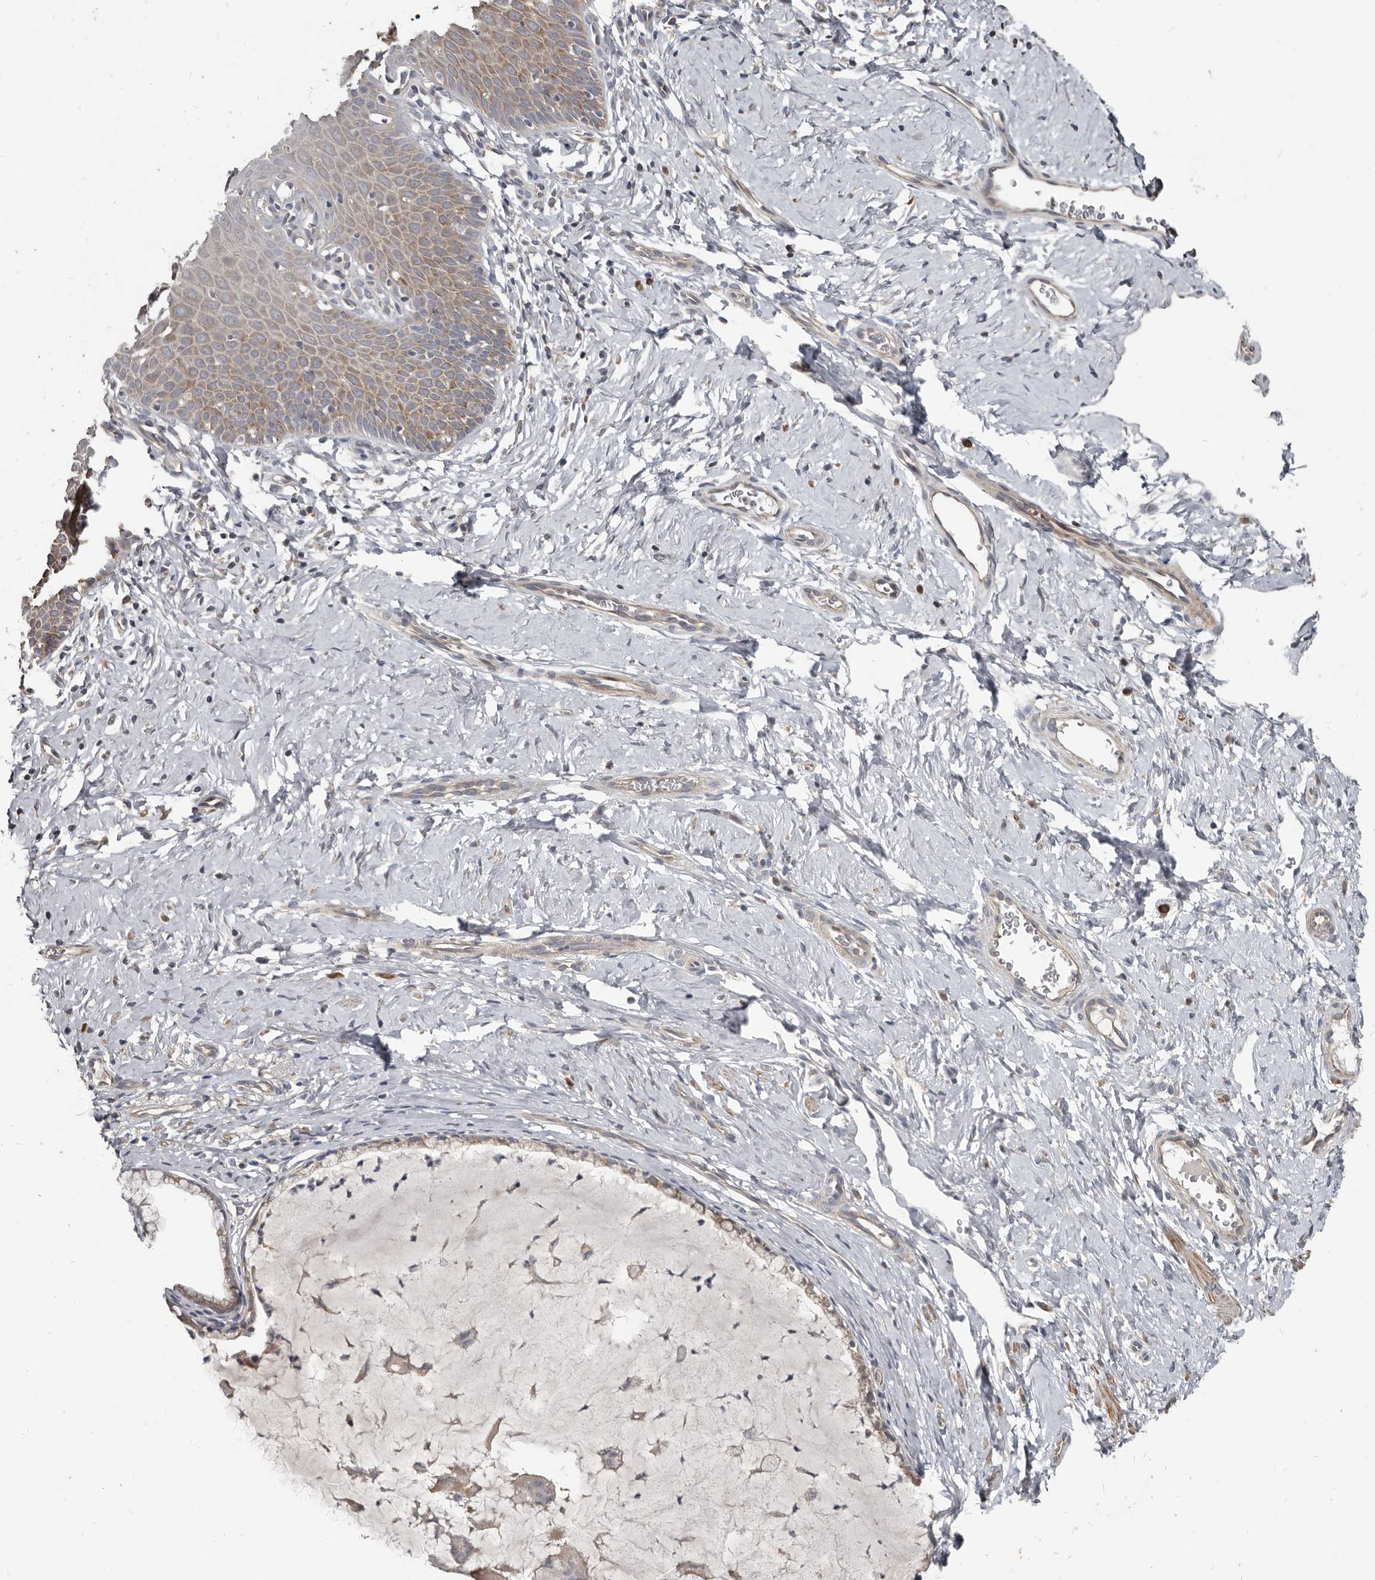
{"staining": {"intensity": "weak", "quantity": ">75%", "location": "cytoplasmic/membranous"}, "tissue": "cervix", "cell_type": "Glandular cells", "image_type": "normal", "snomed": [{"axis": "morphology", "description": "Normal tissue, NOS"}, {"axis": "topography", "description": "Cervix"}], "caption": "Protein staining exhibits weak cytoplasmic/membranous positivity in about >75% of glandular cells in unremarkable cervix.", "gene": "AKNAD1", "patient": {"sex": "female", "age": 36}}